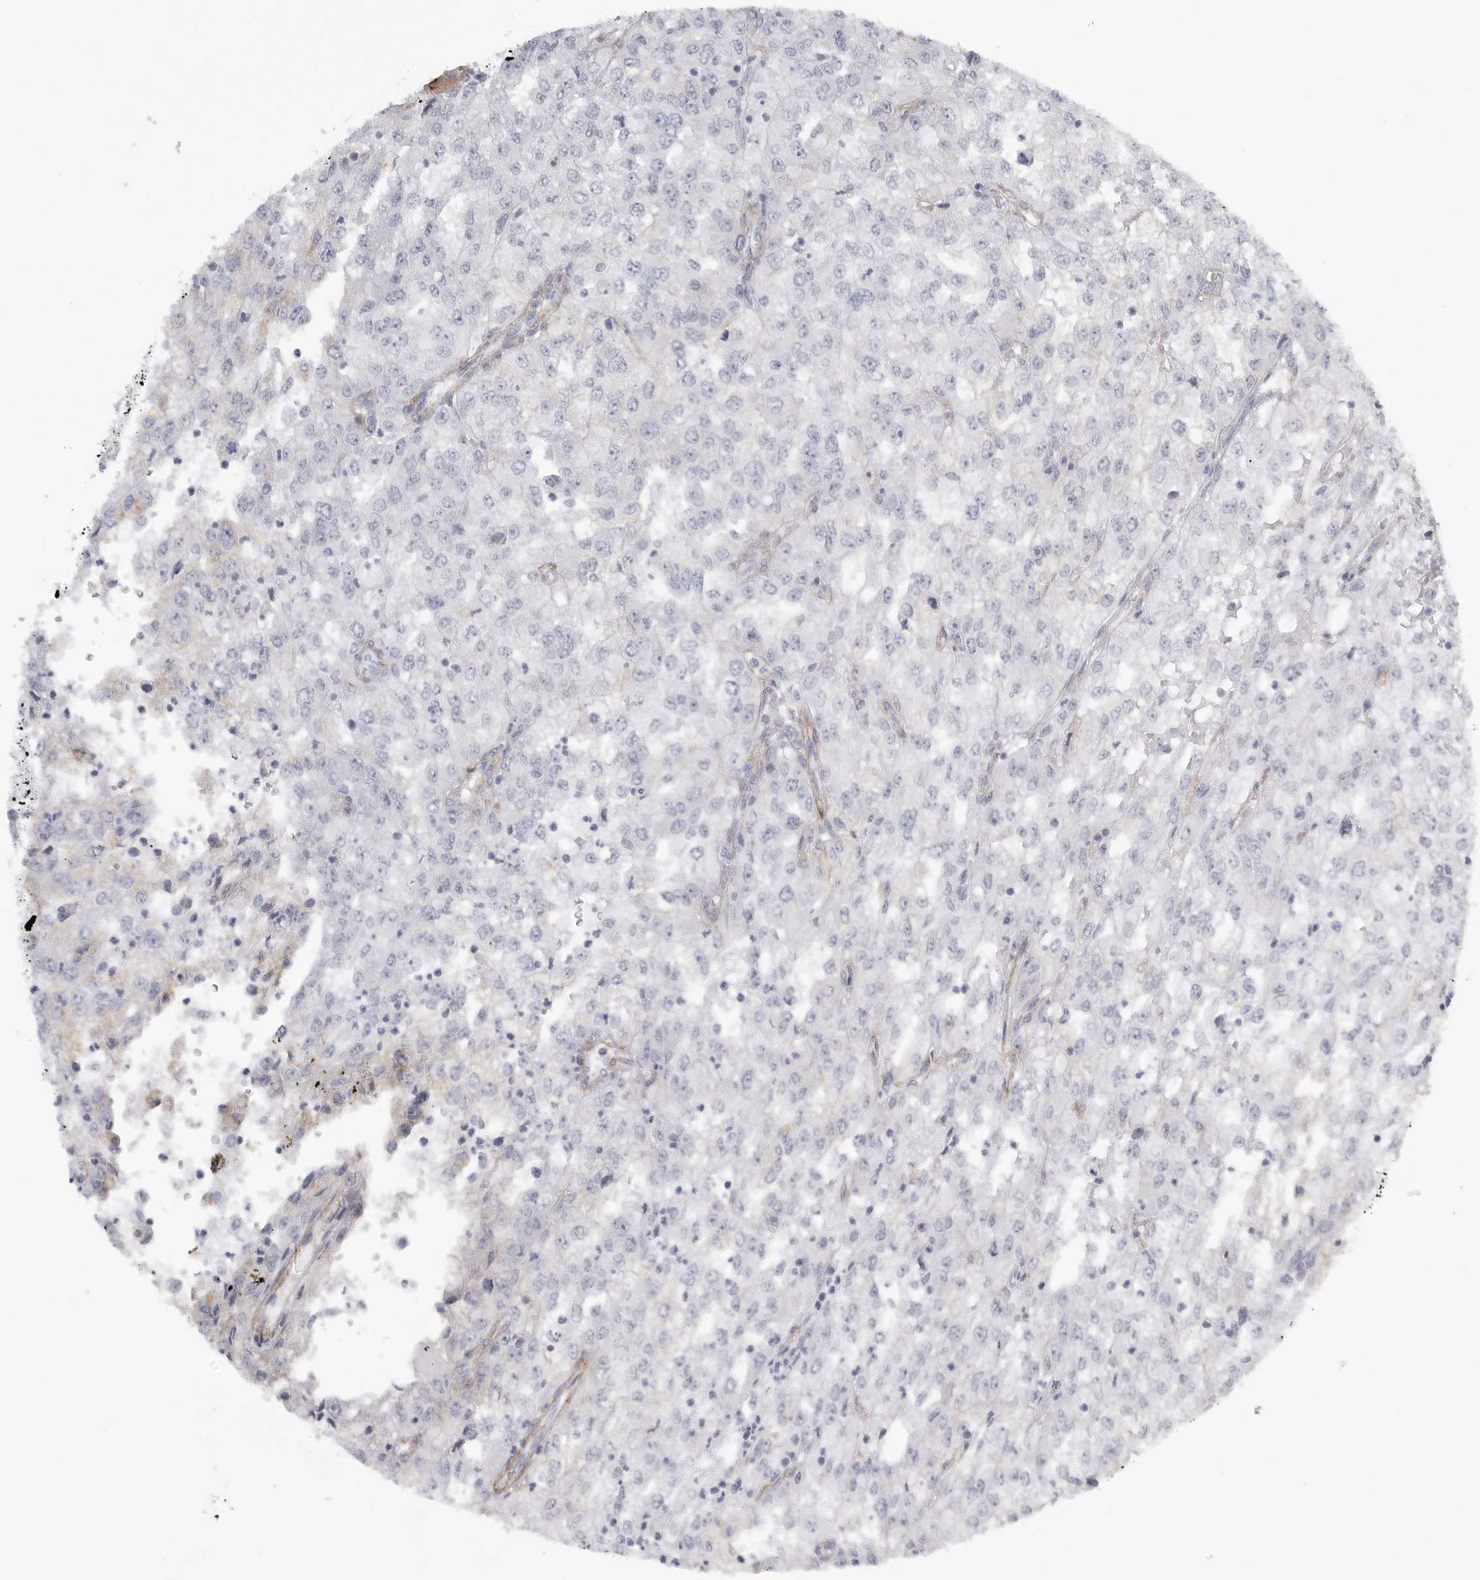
{"staining": {"intensity": "negative", "quantity": "none", "location": "none"}, "tissue": "renal cancer", "cell_type": "Tumor cells", "image_type": "cancer", "snomed": [{"axis": "morphology", "description": "Adenocarcinoma, NOS"}, {"axis": "topography", "description": "Kidney"}], "caption": "IHC histopathology image of renal adenocarcinoma stained for a protein (brown), which exhibits no staining in tumor cells.", "gene": "TNR", "patient": {"sex": "female", "age": 54}}